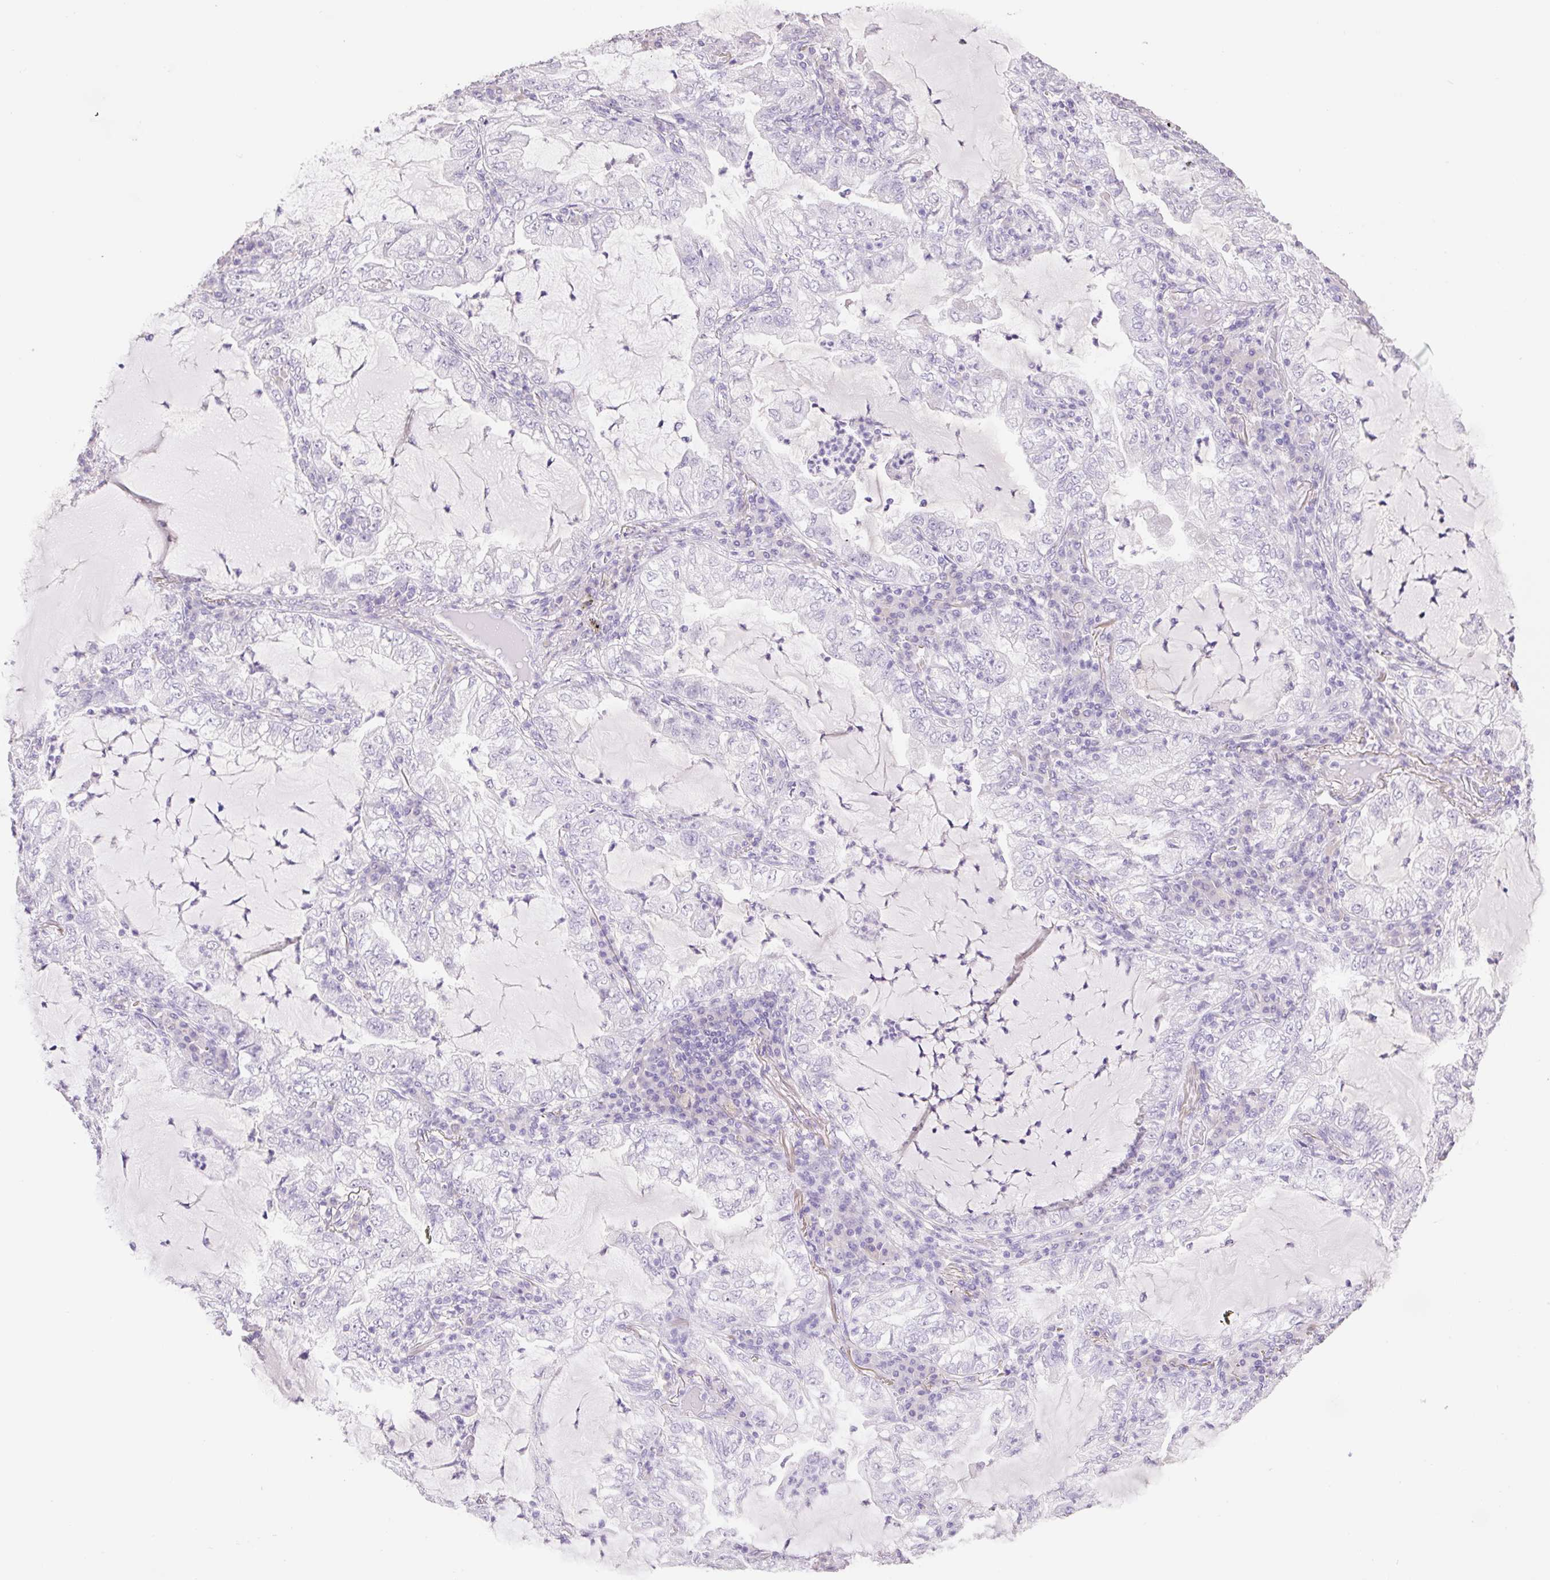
{"staining": {"intensity": "negative", "quantity": "none", "location": "none"}, "tissue": "lung cancer", "cell_type": "Tumor cells", "image_type": "cancer", "snomed": [{"axis": "morphology", "description": "Adenocarcinoma, NOS"}, {"axis": "topography", "description": "Lung"}], "caption": "This is a micrograph of immunohistochemistry staining of lung adenocarcinoma, which shows no expression in tumor cells.", "gene": "HCRTR2", "patient": {"sex": "female", "age": 73}}